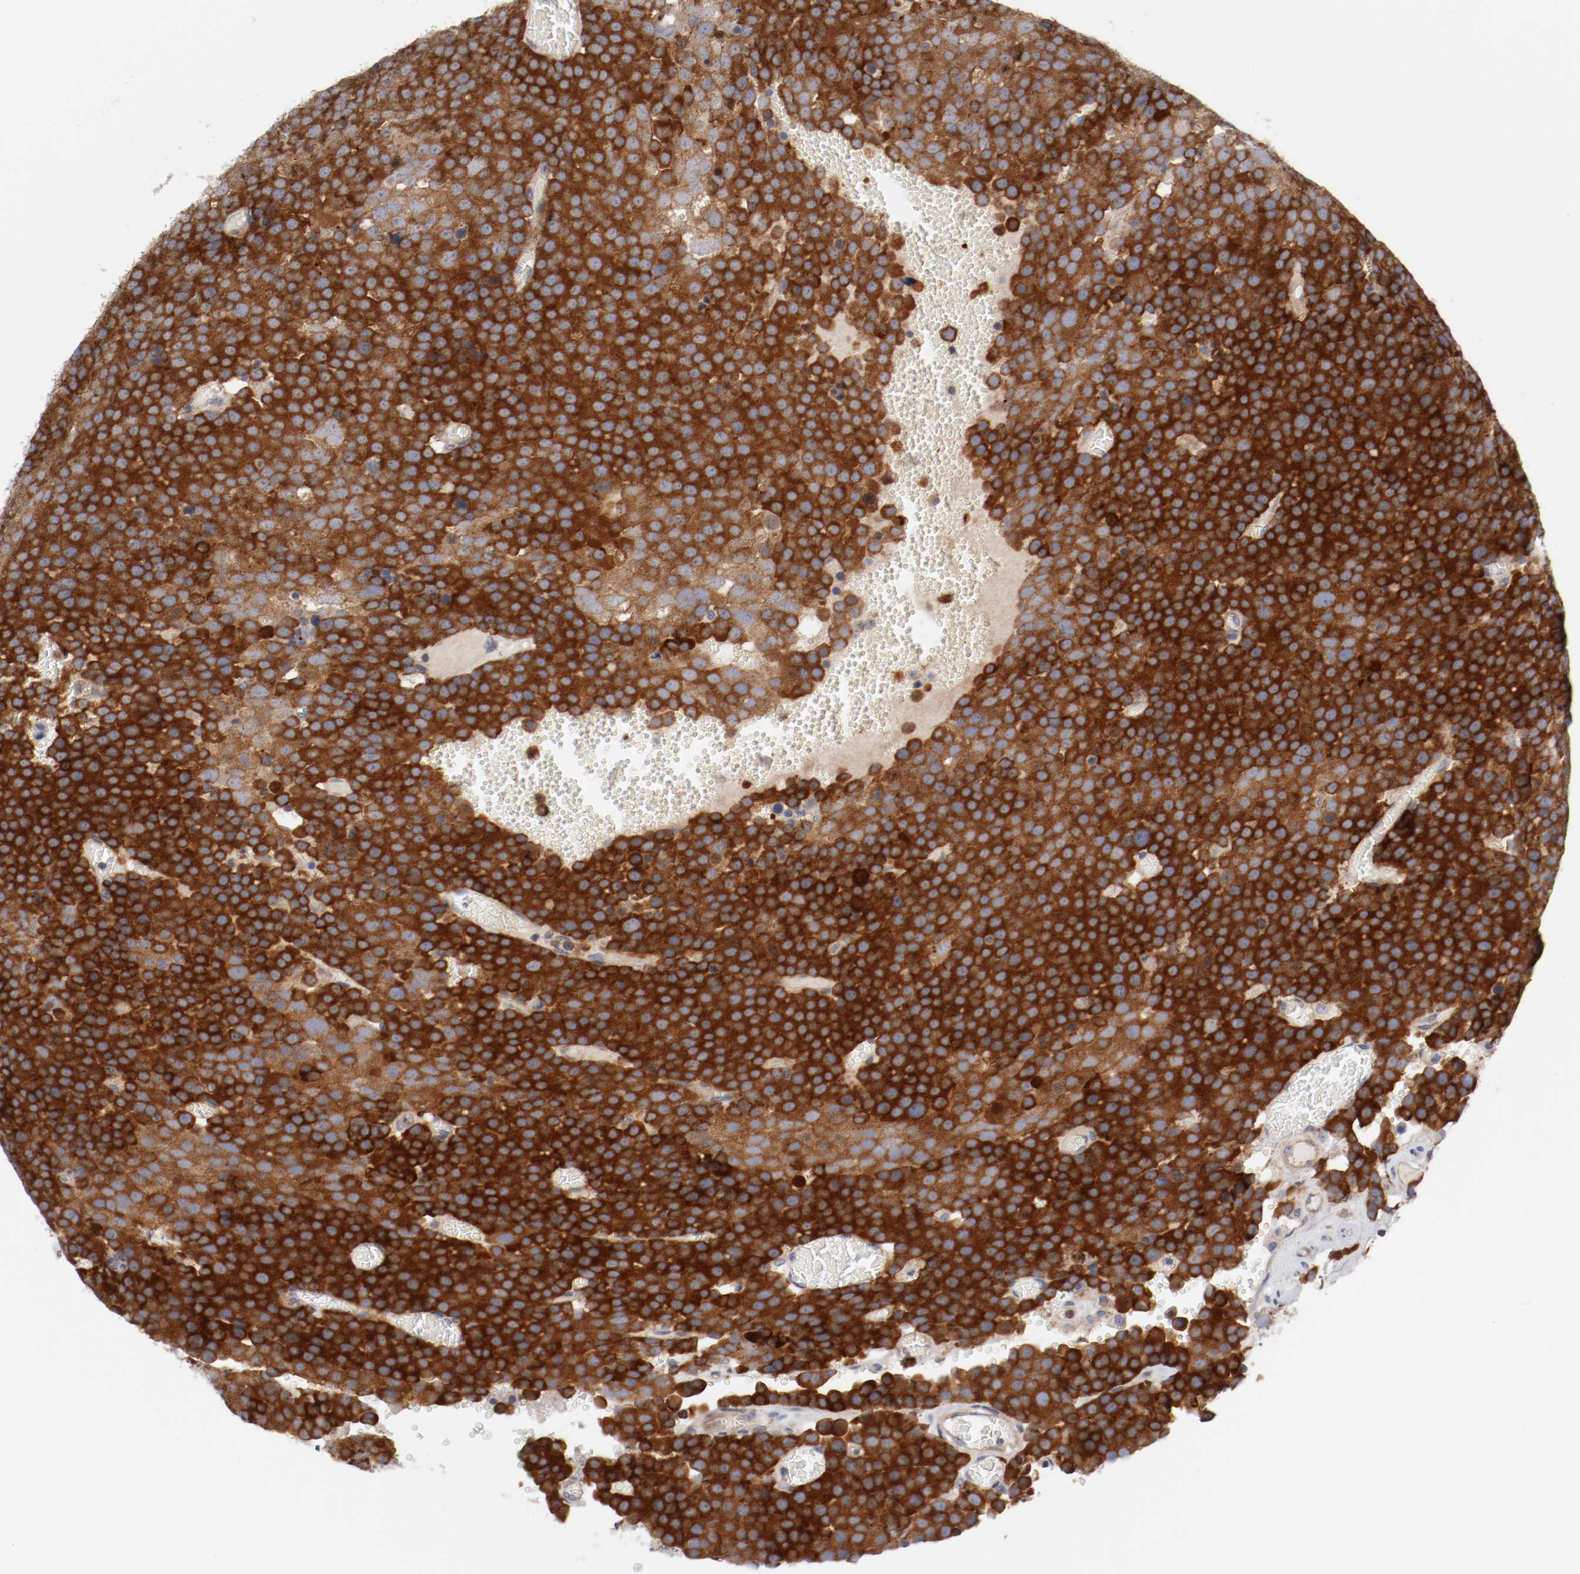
{"staining": {"intensity": "strong", "quantity": ">75%", "location": "cytoplasmic/membranous"}, "tissue": "testis cancer", "cell_type": "Tumor cells", "image_type": "cancer", "snomed": [{"axis": "morphology", "description": "Seminoma, NOS"}, {"axis": "topography", "description": "Testis"}], "caption": "A histopathology image of testis cancer (seminoma) stained for a protein reveals strong cytoplasmic/membranous brown staining in tumor cells.", "gene": "CBL", "patient": {"sex": "male", "age": 71}}